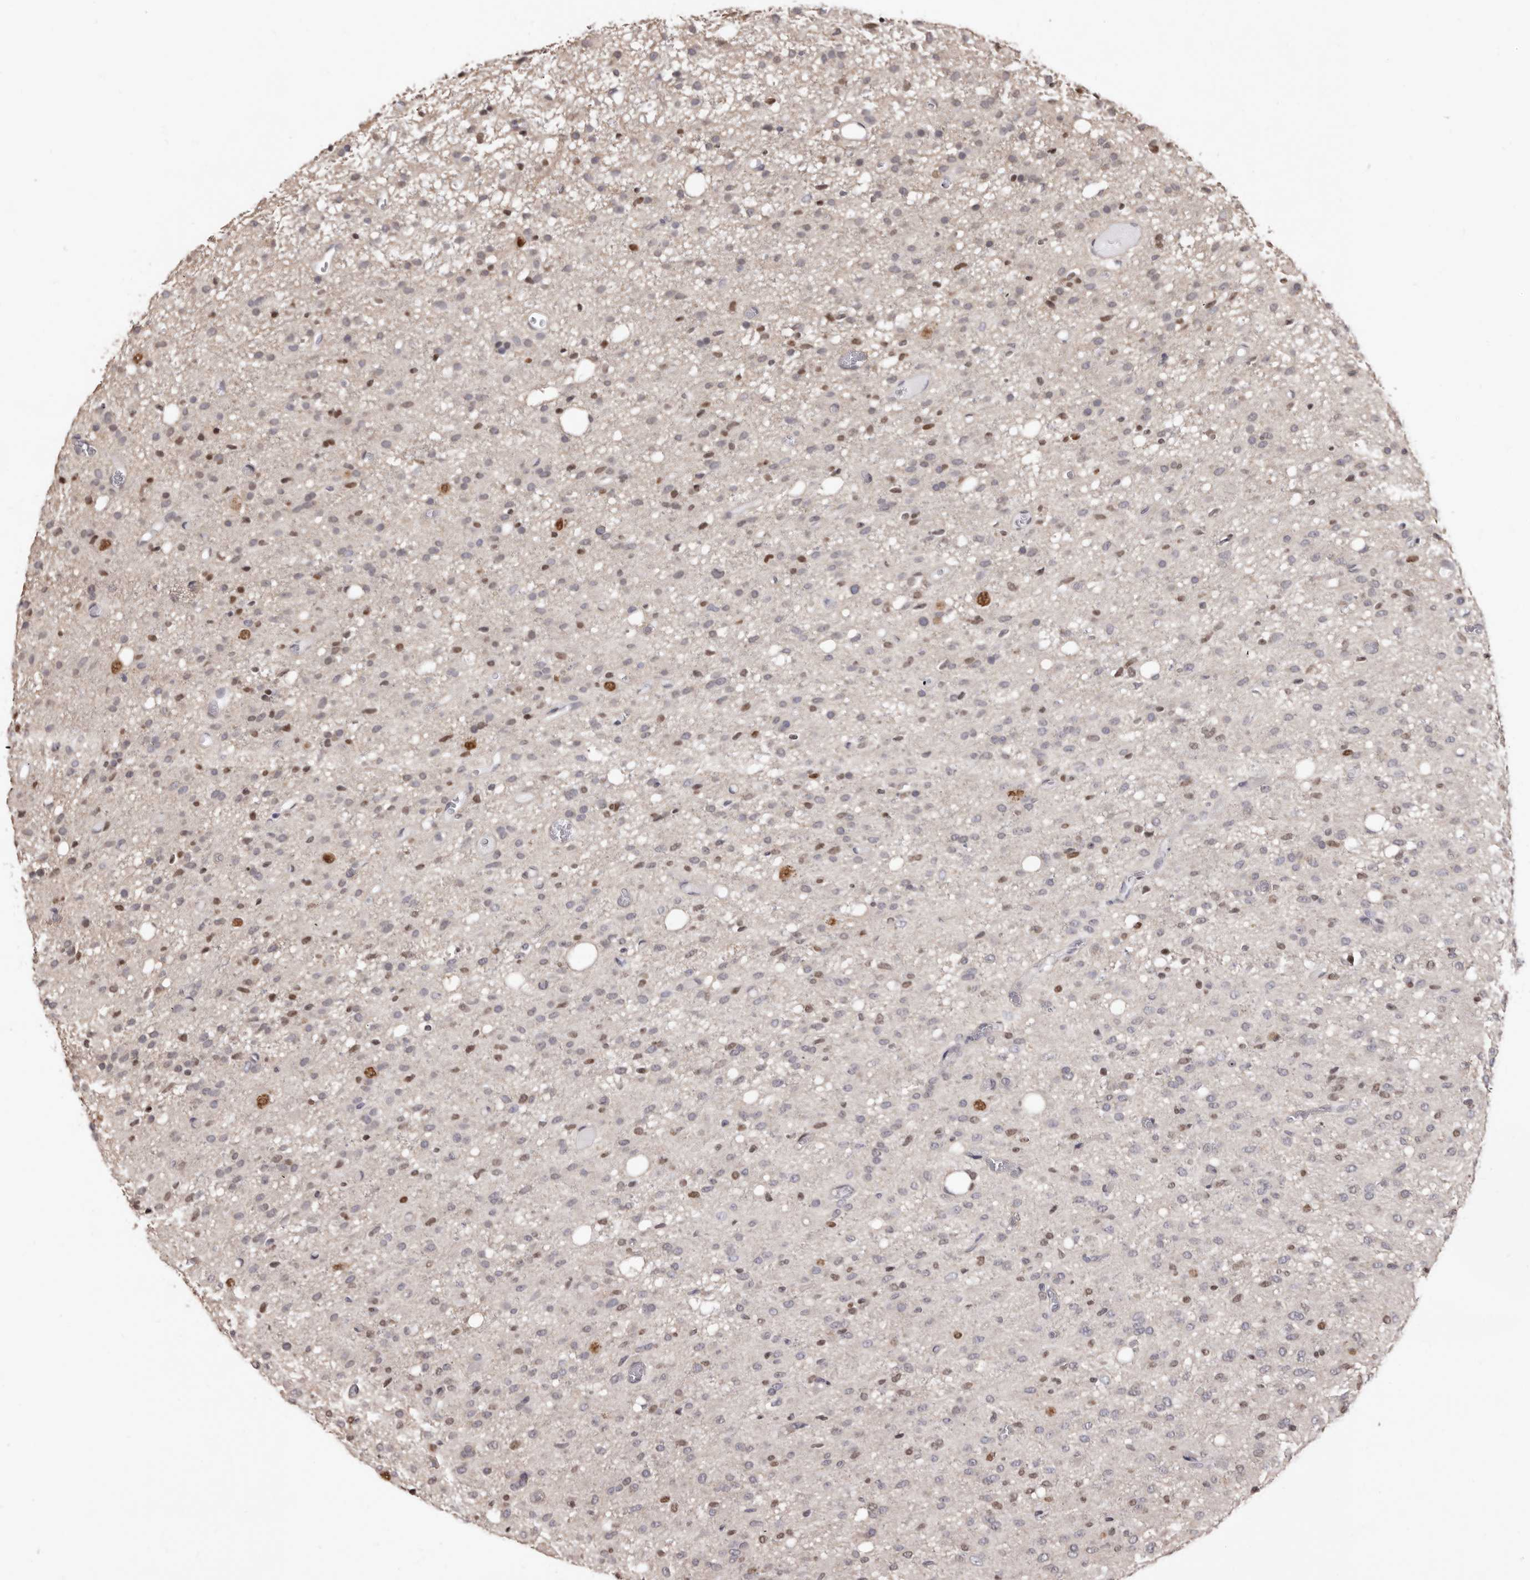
{"staining": {"intensity": "moderate", "quantity": "<25%", "location": "nuclear"}, "tissue": "glioma", "cell_type": "Tumor cells", "image_type": "cancer", "snomed": [{"axis": "morphology", "description": "Glioma, malignant, High grade"}, {"axis": "topography", "description": "Brain"}], "caption": "IHC (DAB) staining of human high-grade glioma (malignant) reveals moderate nuclear protein staining in about <25% of tumor cells.", "gene": "KHDRBS2", "patient": {"sex": "female", "age": 59}}